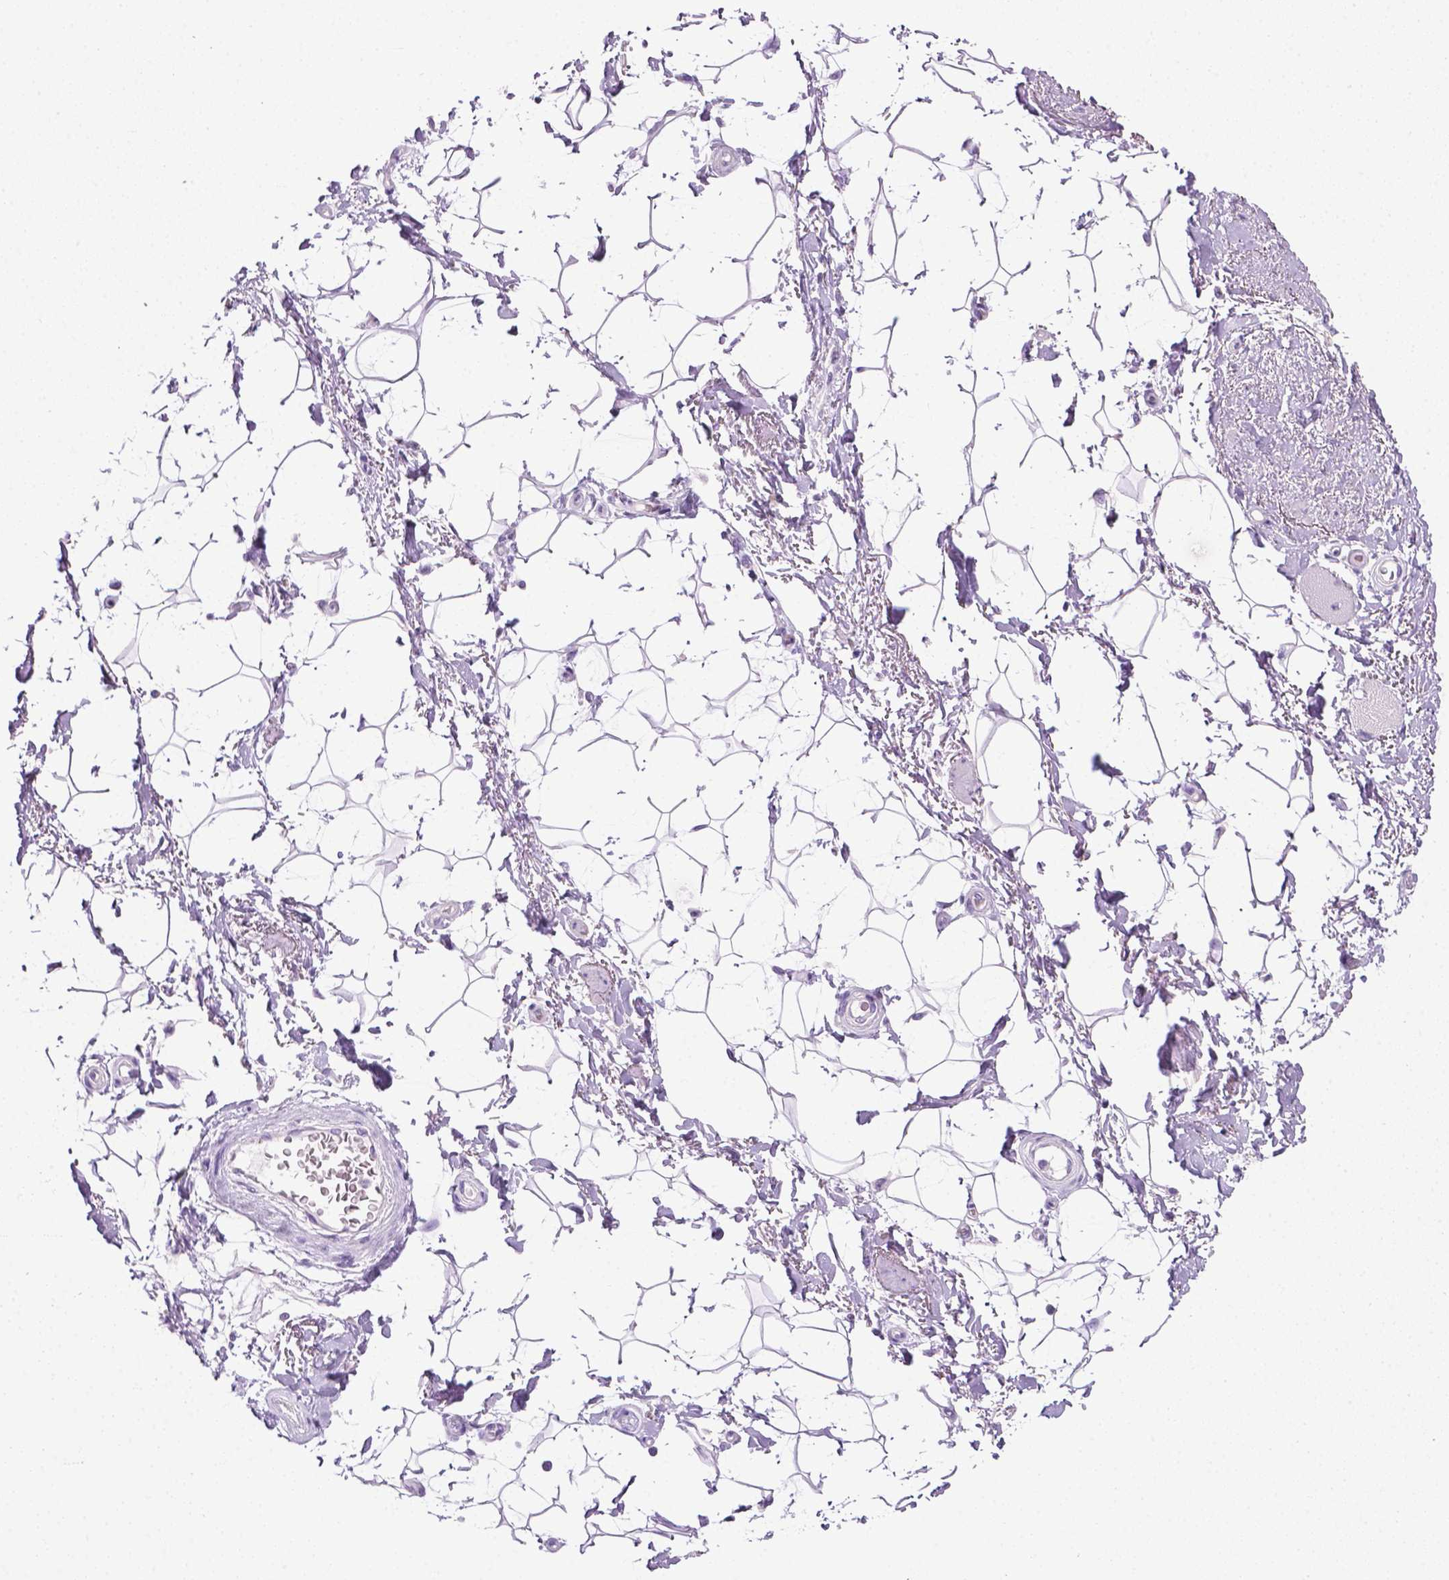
{"staining": {"intensity": "negative", "quantity": "none", "location": "none"}, "tissue": "adipose tissue", "cell_type": "Adipocytes", "image_type": "normal", "snomed": [{"axis": "morphology", "description": "Normal tissue, NOS"}, {"axis": "topography", "description": "Anal"}, {"axis": "topography", "description": "Peripheral nerve tissue"}], "caption": "An IHC histopathology image of normal adipose tissue is shown. There is no staining in adipocytes of adipose tissue. (Stains: DAB IHC with hematoxylin counter stain, Microscopy: brightfield microscopy at high magnification).", "gene": "LELP1", "patient": {"sex": "male", "age": 51}}